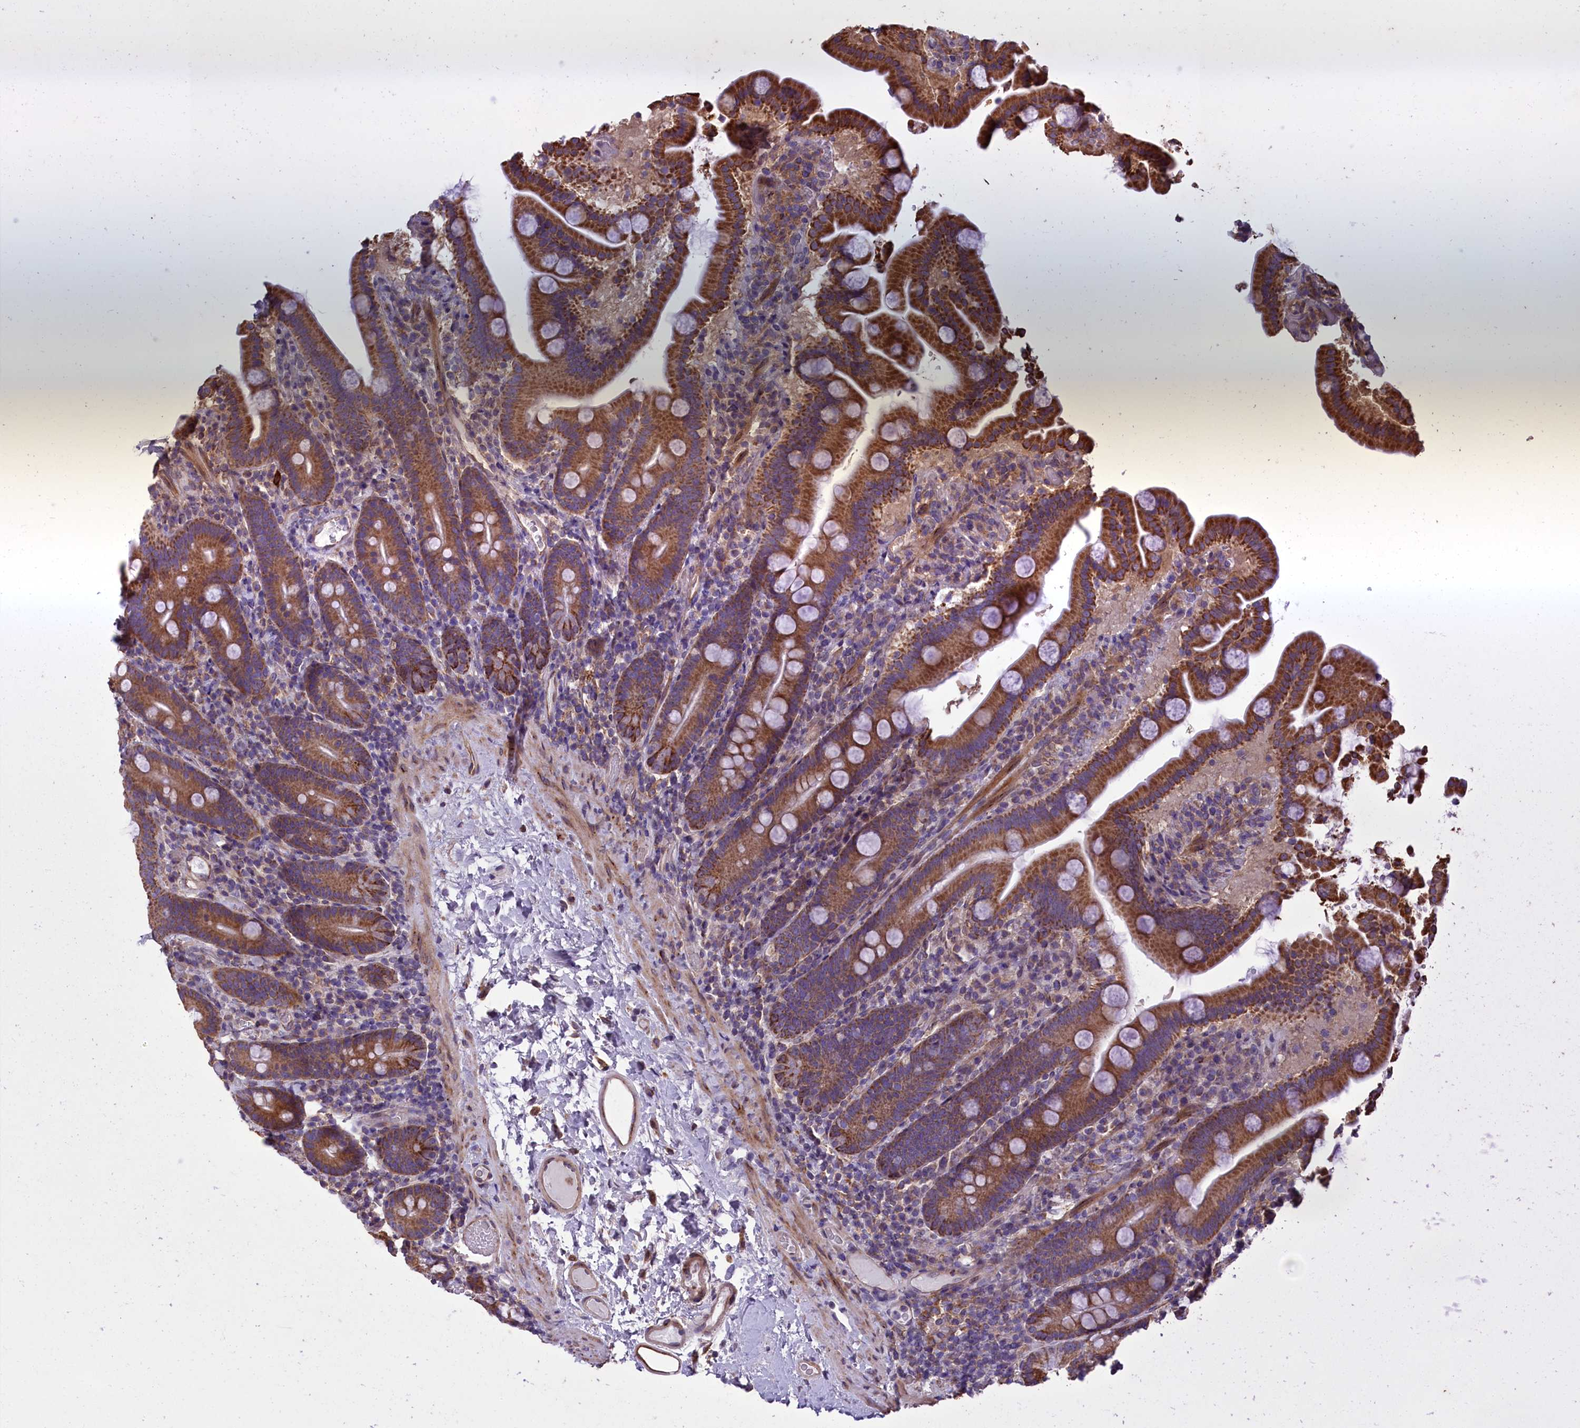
{"staining": {"intensity": "strong", "quantity": ">75%", "location": "cytoplasmic/membranous"}, "tissue": "duodenum", "cell_type": "Glandular cells", "image_type": "normal", "snomed": [{"axis": "morphology", "description": "Normal tissue, NOS"}, {"axis": "topography", "description": "Duodenum"}], "caption": "Brown immunohistochemical staining in benign human duodenum reveals strong cytoplasmic/membranous expression in approximately >75% of glandular cells. Using DAB (3,3'-diaminobenzidine) (brown) and hematoxylin (blue) stains, captured at high magnification using brightfield microscopy.", "gene": "ACAD8", "patient": {"sex": "male", "age": 55}}